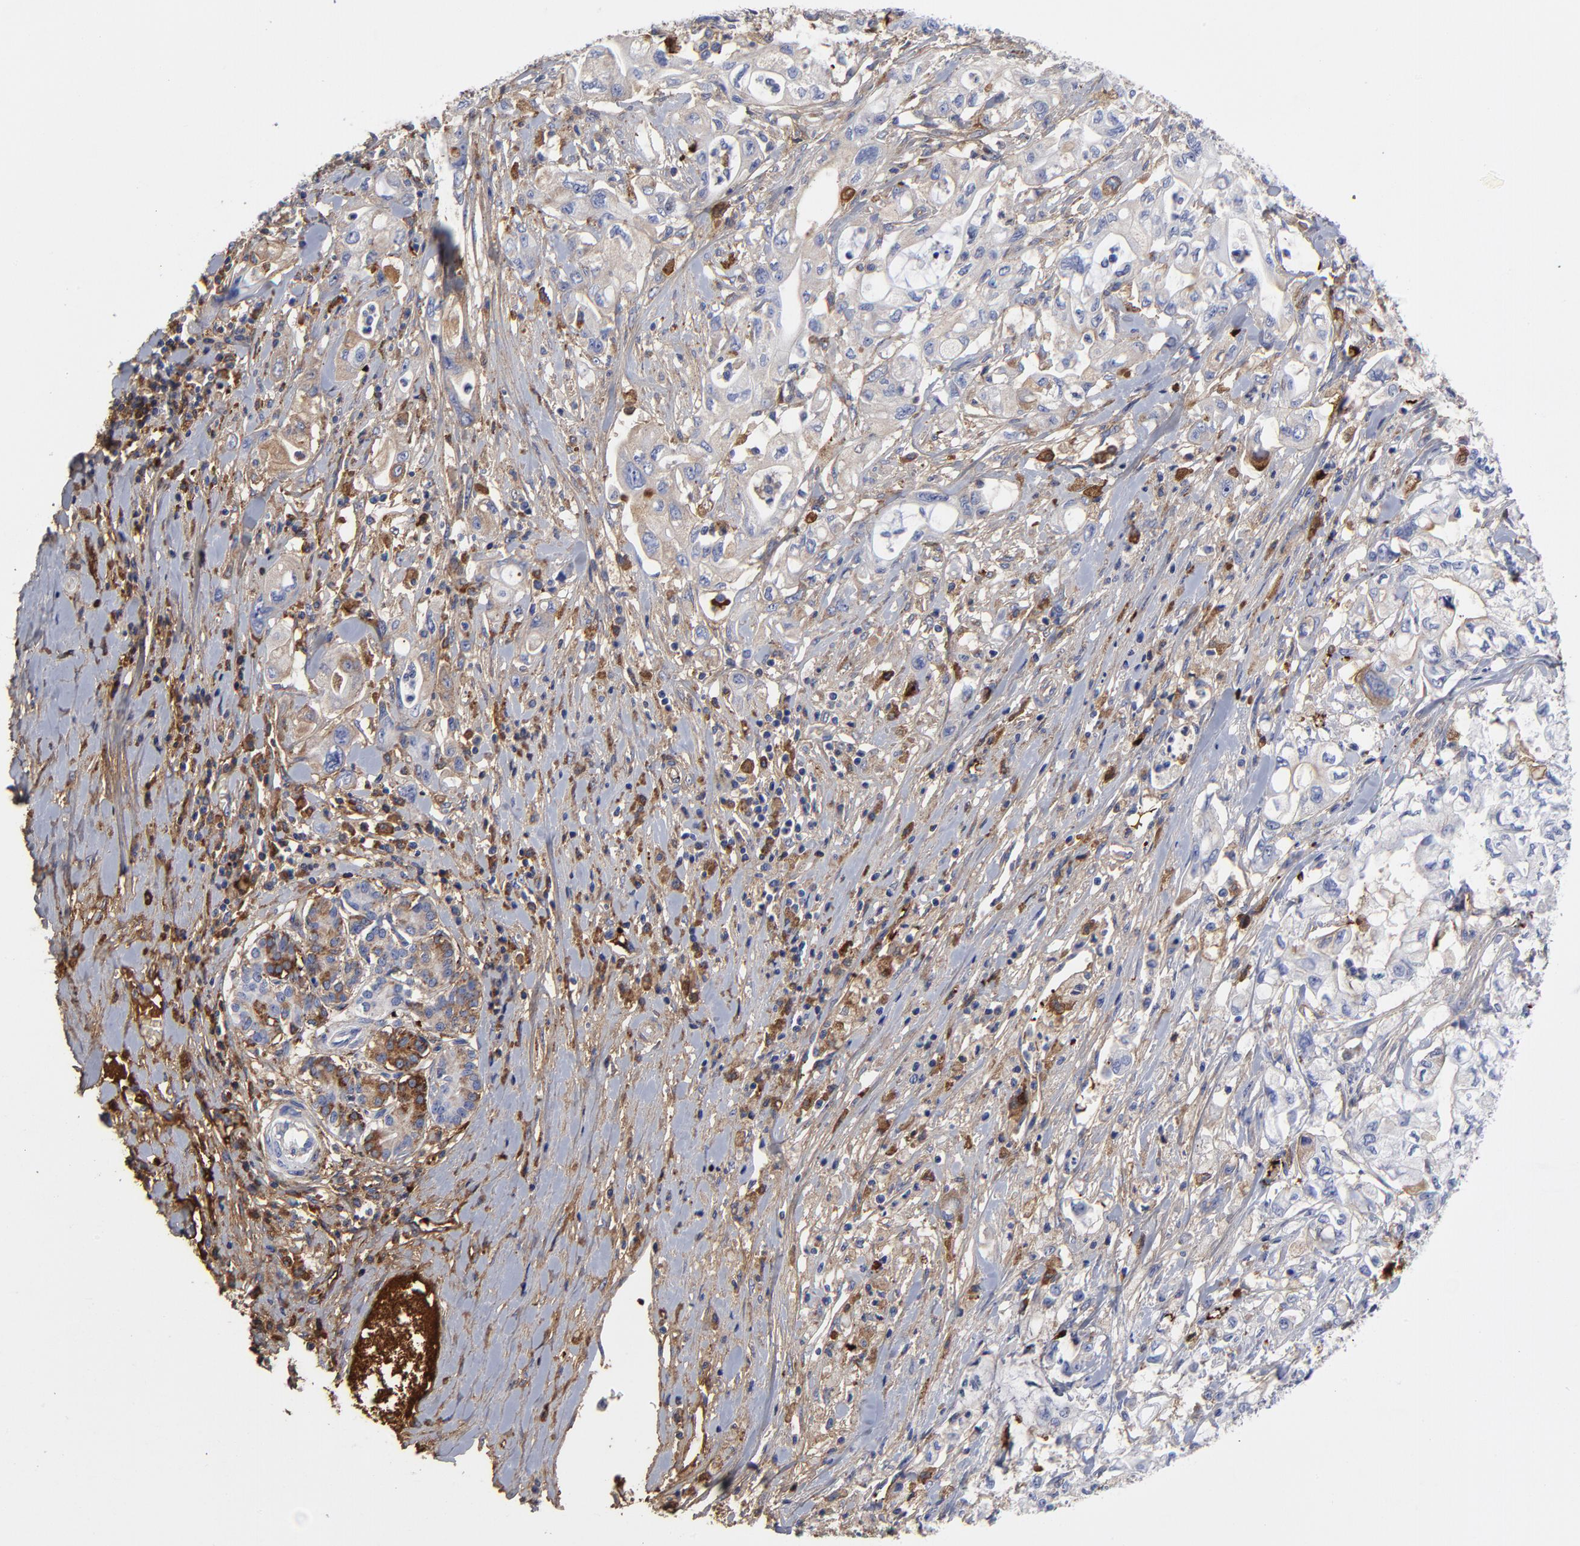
{"staining": {"intensity": "weak", "quantity": ">75%", "location": "cytoplasmic/membranous"}, "tissue": "pancreatic cancer", "cell_type": "Tumor cells", "image_type": "cancer", "snomed": [{"axis": "morphology", "description": "Adenocarcinoma, NOS"}, {"axis": "topography", "description": "Pancreas"}], "caption": "Protein staining of pancreatic cancer tissue shows weak cytoplasmic/membranous positivity in about >75% of tumor cells.", "gene": "DCN", "patient": {"sex": "male", "age": 79}}